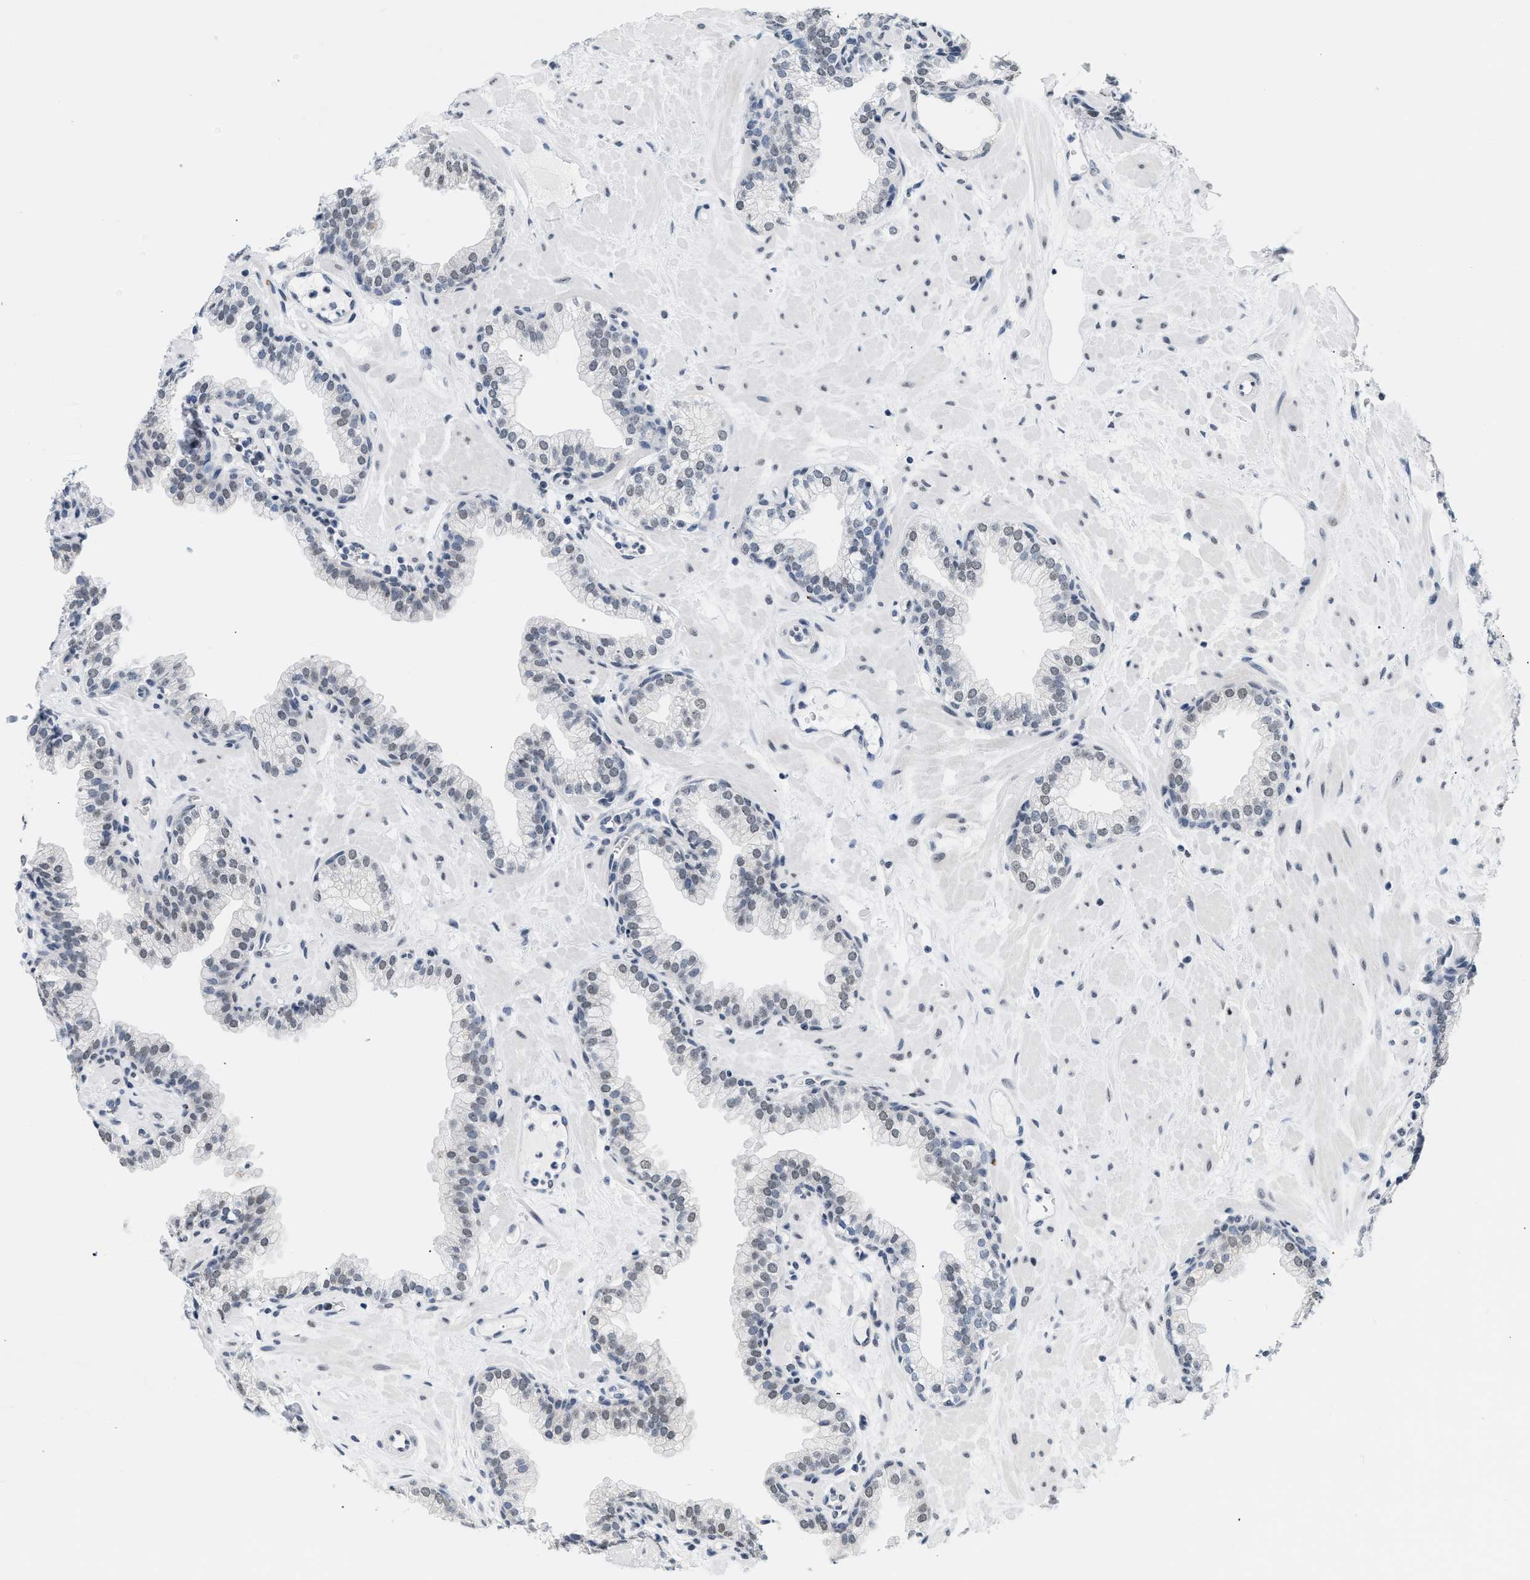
{"staining": {"intensity": "weak", "quantity": "<25%", "location": "nuclear"}, "tissue": "prostate", "cell_type": "Glandular cells", "image_type": "normal", "snomed": [{"axis": "morphology", "description": "Normal tissue, NOS"}, {"axis": "morphology", "description": "Urothelial carcinoma, Low grade"}, {"axis": "topography", "description": "Urinary bladder"}, {"axis": "topography", "description": "Prostate"}], "caption": "Image shows no significant protein positivity in glandular cells of benign prostate.", "gene": "RAF1", "patient": {"sex": "male", "age": 60}}